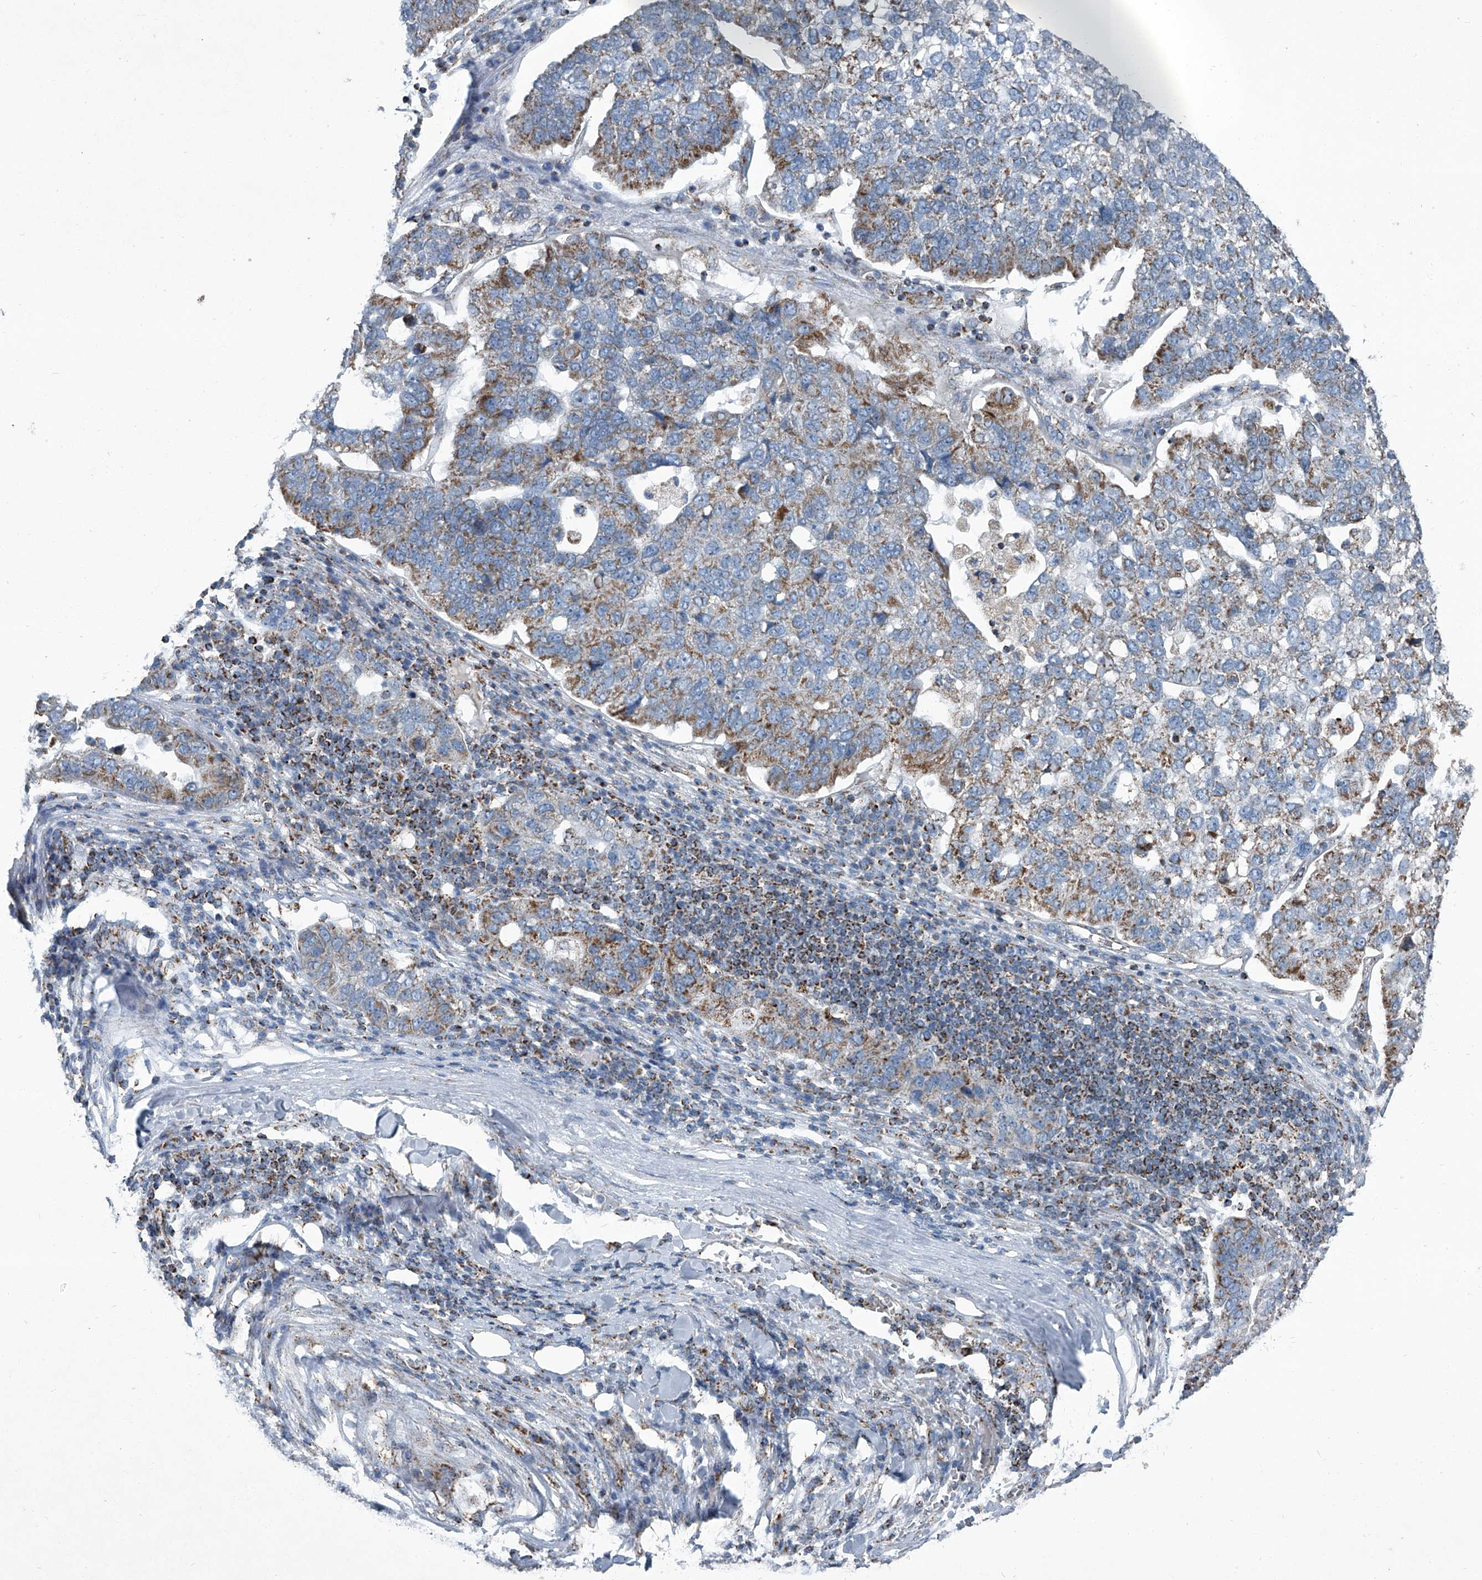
{"staining": {"intensity": "moderate", "quantity": "25%-75%", "location": "cytoplasmic/membranous"}, "tissue": "pancreatic cancer", "cell_type": "Tumor cells", "image_type": "cancer", "snomed": [{"axis": "morphology", "description": "Adenocarcinoma, NOS"}, {"axis": "topography", "description": "Pancreas"}], "caption": "An IHC micrograph of tumor tissue is shown. Protein staining in brown highlights moderate cytoplasmic/membranous positivity in pancreatic cancer within tumor cells. The staining is performed using DAB (3,3'-diaminobenzidine) brown chromogen to label protein expression. The nuclei are counter-stained blue using hematoxylin.", "gene": "CHRNA7", "patient": {"sex": "female", "age": 61}}